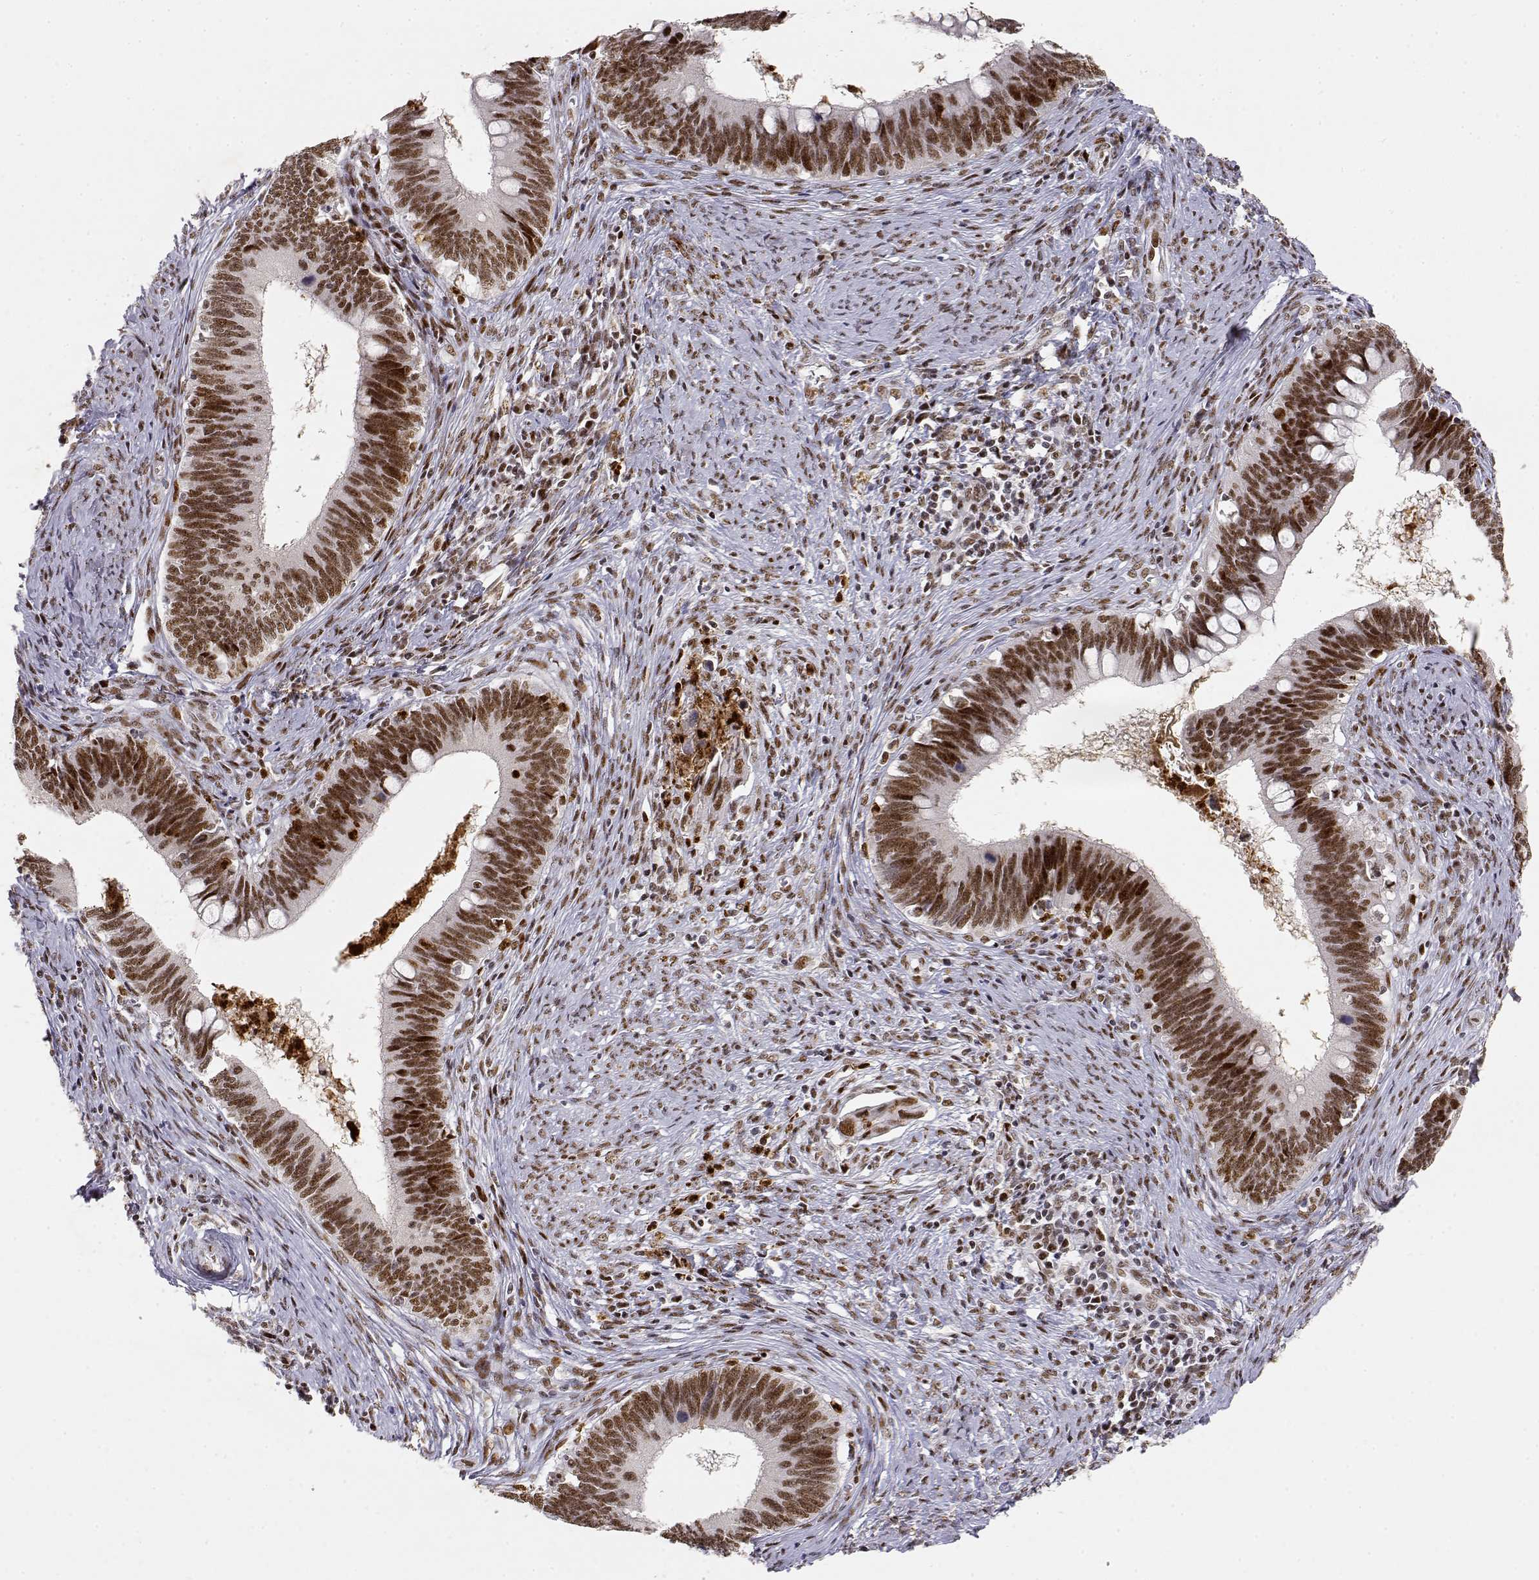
{"staining": {"intensity": "strong", "quantity": ">75%", "location": "nuclear"}, "tissue": "cervical cancer", "cell_type": "Tumor cells", "image_type": "cancer", "snomed": [{"axis": "morphology", "description": "Adenocarcinoma, NOS"}, {"axis": "topography", "description": "Cervix"}], "caption": "A brown stain labels strong nuclear staining of a protein in human cervical cancer tumor cells.", "gene": "RSF1", "patient": {"sex": "female", "age": 42}}